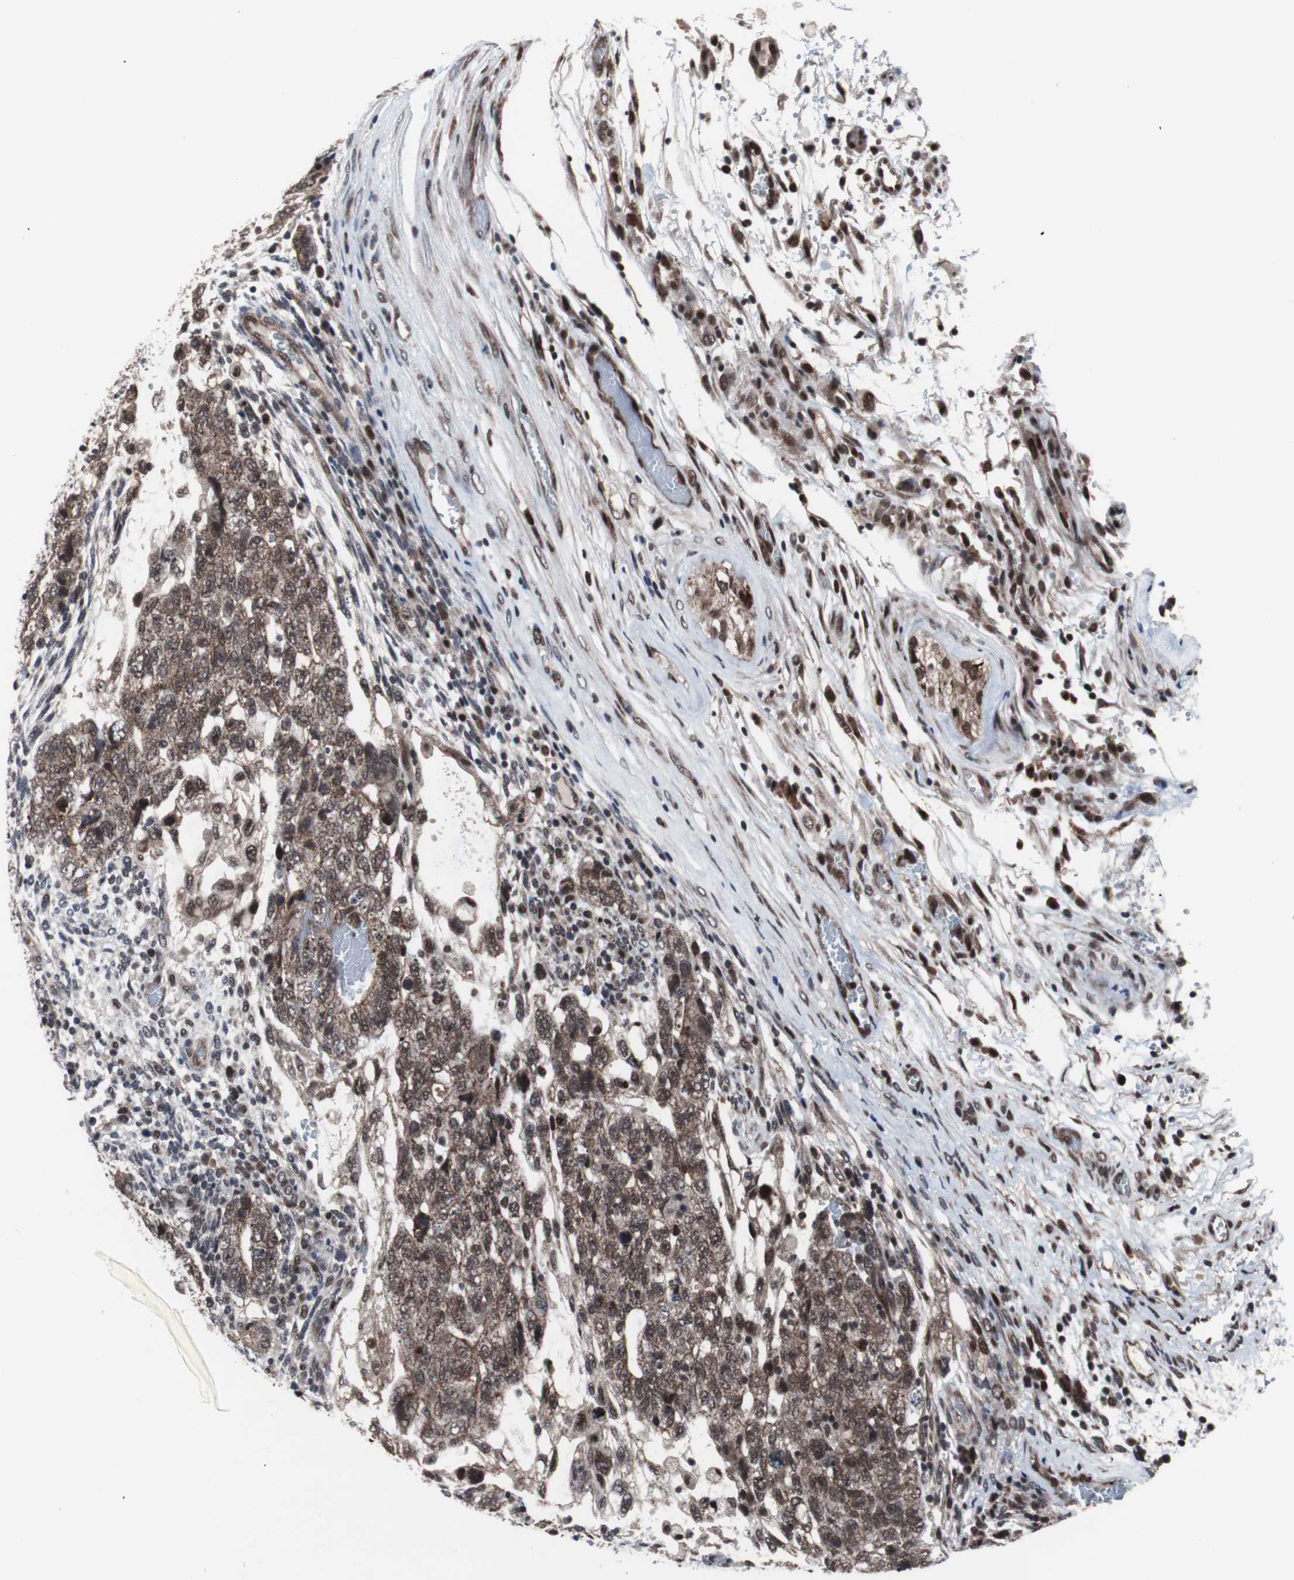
{"staining": {"intensity": "moderate", "quantity": ">75%", "location": "cytoplasmic/membranous,nuclear"}, "tissue": "testis cancer", "cell_type": "Tumor cells", "image_type": "cancer", "snomed": [{"axis": "morphology", "description": "Normal tissue, NOS"}, {"axis": "morphology", "description": "Carcinoma, Embryonal, NOS"}, {"axis": "topography", "description": "Testis"}], "caption": "A micrograph showing moderate cytoplasmic/membranous and nuclear positivity in approximately >75% of tumor cells in testis embryonal carcinoma, as visualized by brown immunohistochemical staining.", "gene": "GTF2F2", "patient": {"sex": "male", "age": 36}}